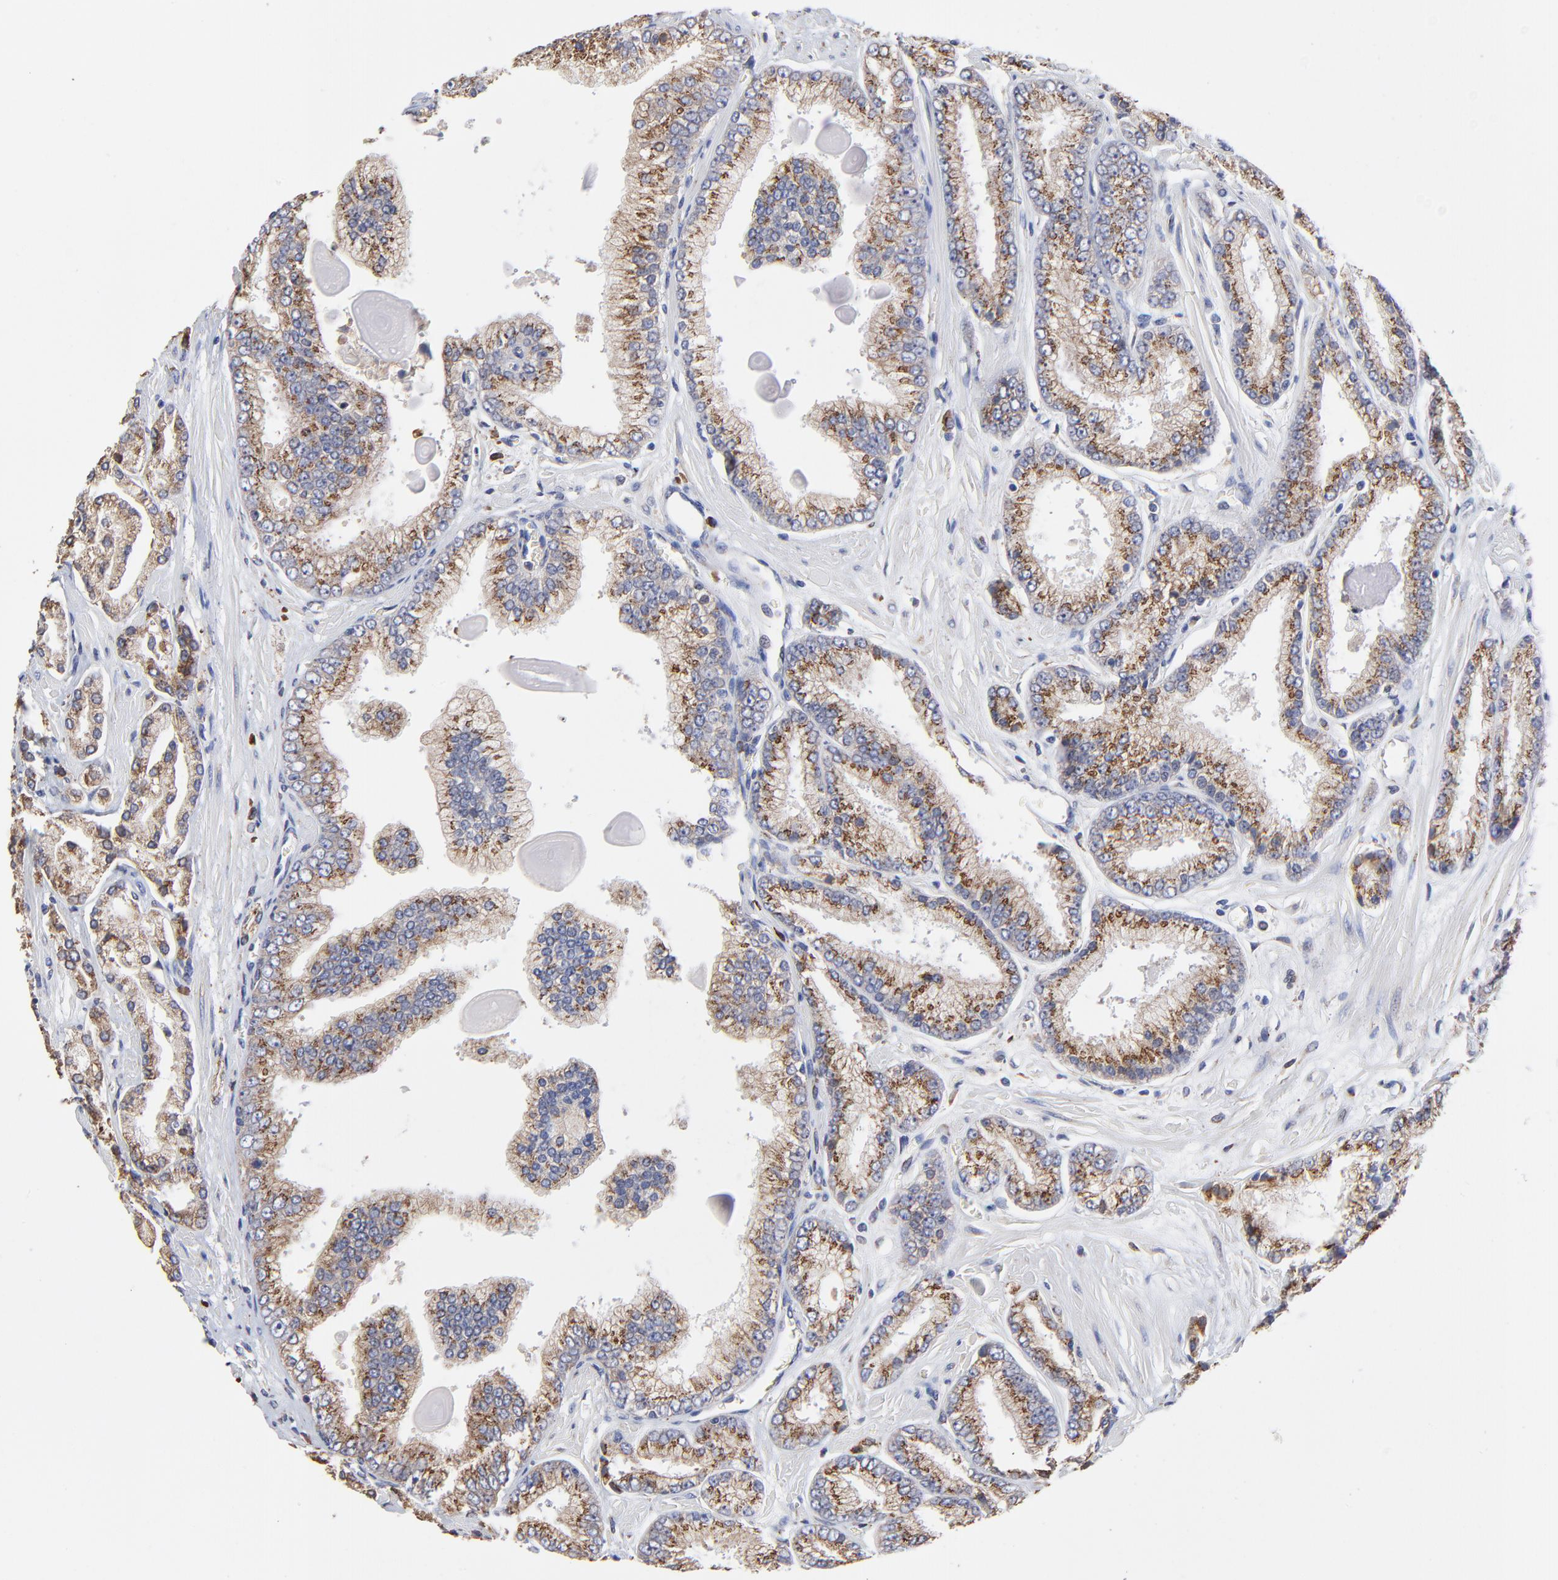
{"staining": {"intensity": "weak", "quantity": ">75%", "location": "cytoplasmic/membranous"}, "tissue": "prostate cancer", "cell_type": "Tumor cells", "image_type": "cancer", "snomed": [{"axis": "morphology", "description": "Adenocarcinoma, High grade"}, {"axis": "topography", "description": "Prostate"}], "caption": "Prostate cancer (adenocarcinoma (high-grade)) tissue demonstrates weak cytoplasmic/membranous positivity in about >75% of tumor cells", "gene": "LMAN1", "patient": {"sex": "male", "age": 71}}